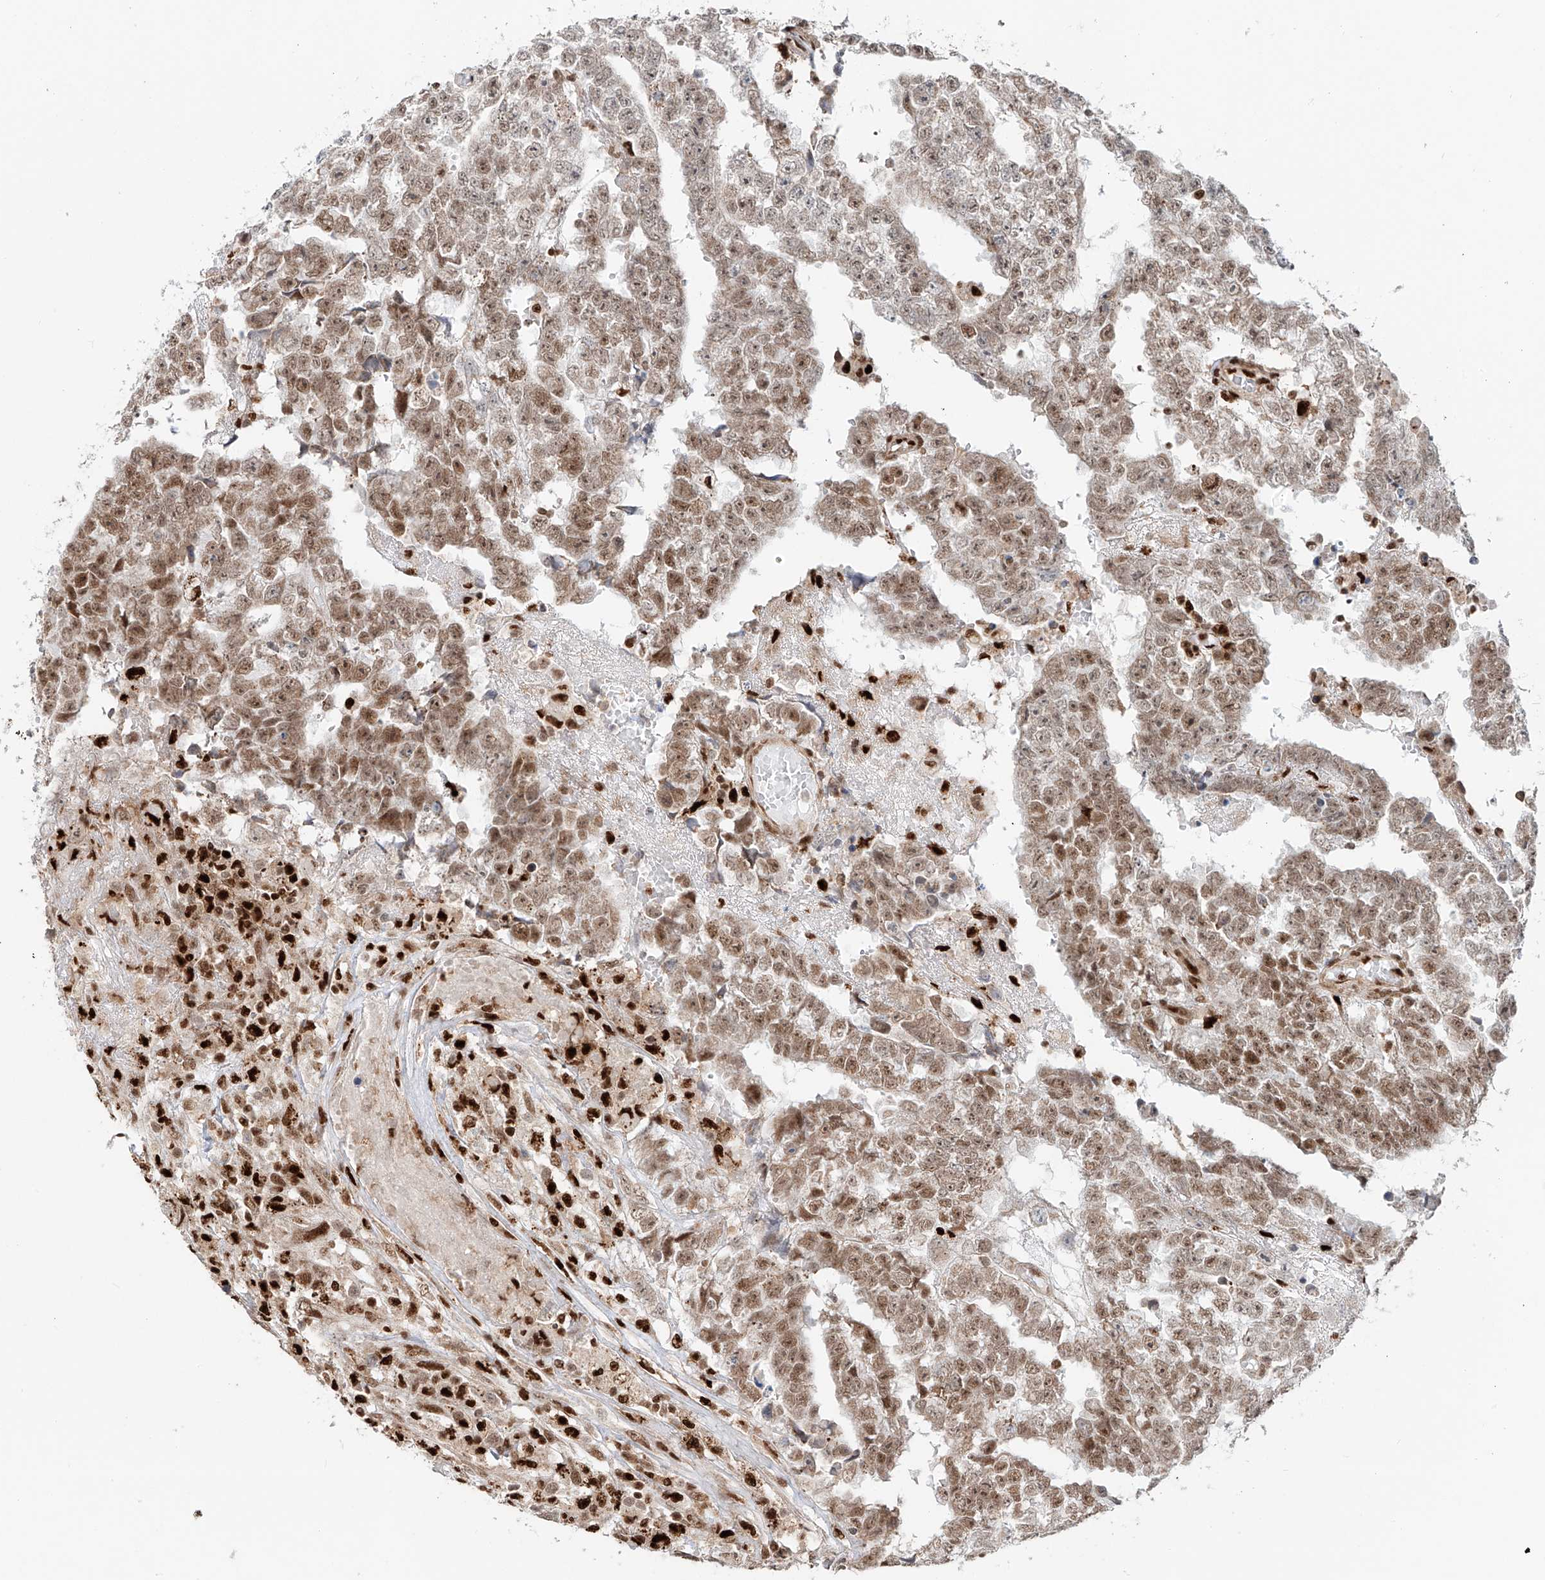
{"staining": {"intensity": "moderate", "quantity": ">75%", "location": "cytoplasmic/membranous,nuclear"}, "tissue": "testis cancer", "cell_type": "Tumor cells", "image_type": "cancer", "snomed": [{"axis": "morphology", "description": "Carcinoma, Embryonal, NOS"}, {"axis": "topography", "description": "Testis"}], "caption": "Human testis cancer (embryonal carcinoma) stained with a protein marker shows moderate staining in tumor cells.", "gene": "DZIP1L", "patient": {"sex": "male", "age": 25}}